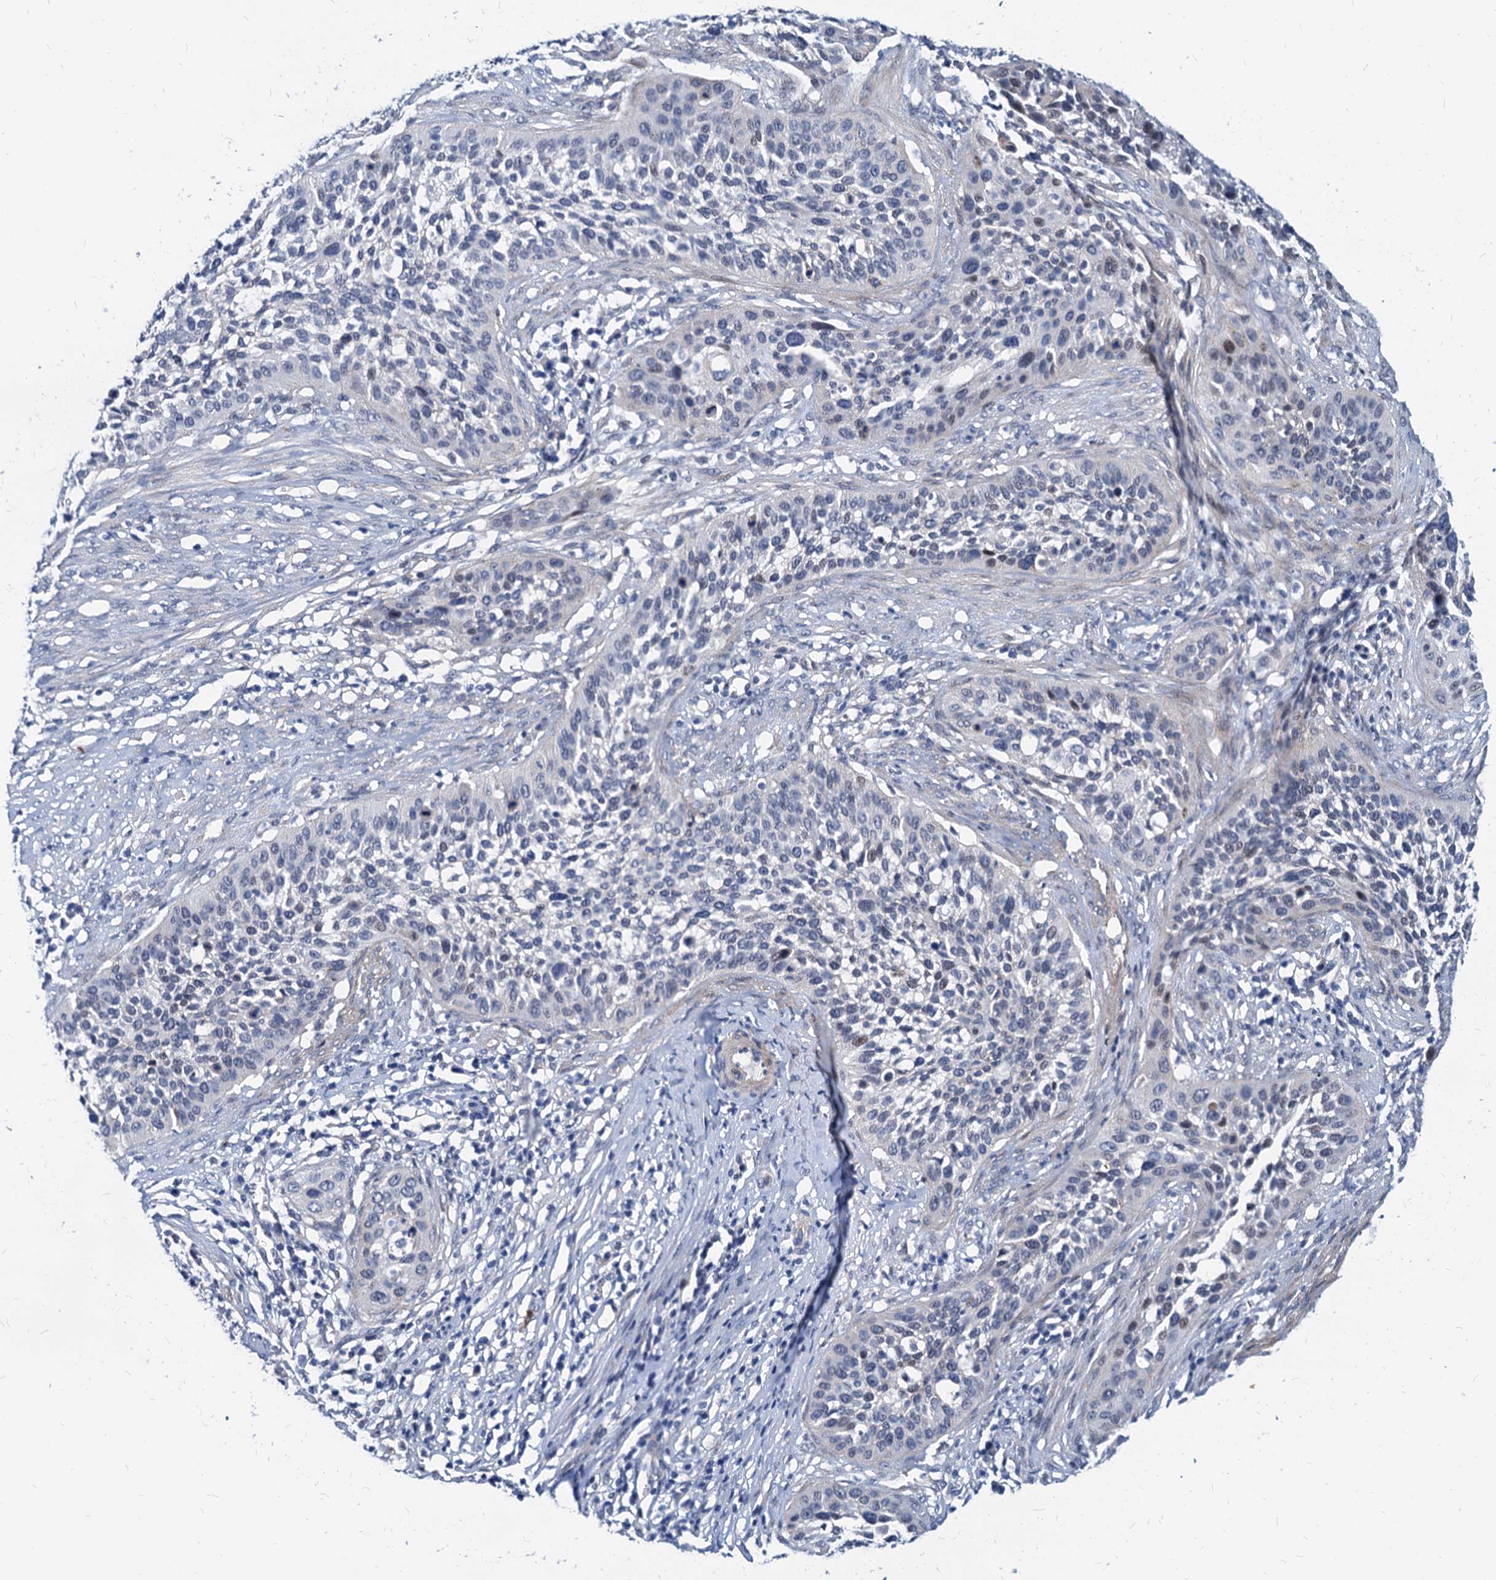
{"staining": {"intensity": "negative", "quantity": "none", "location": "none"}, "tissue": "cervical cancer", "cell_type": "Tumor cells", "image_type": "cancer", "snomed": [{"axis": "morphology", "description": "Squamous cell carcinoma, NOS"}, {"axis": "topography", "description": "Cervix"}], "caption": "Immunohistochemistry of human cervical squamous cell carcinoma displays no staining in tumor cells.", "gene": "HSF2", "patient": {"sex": "female", "age": 34}}